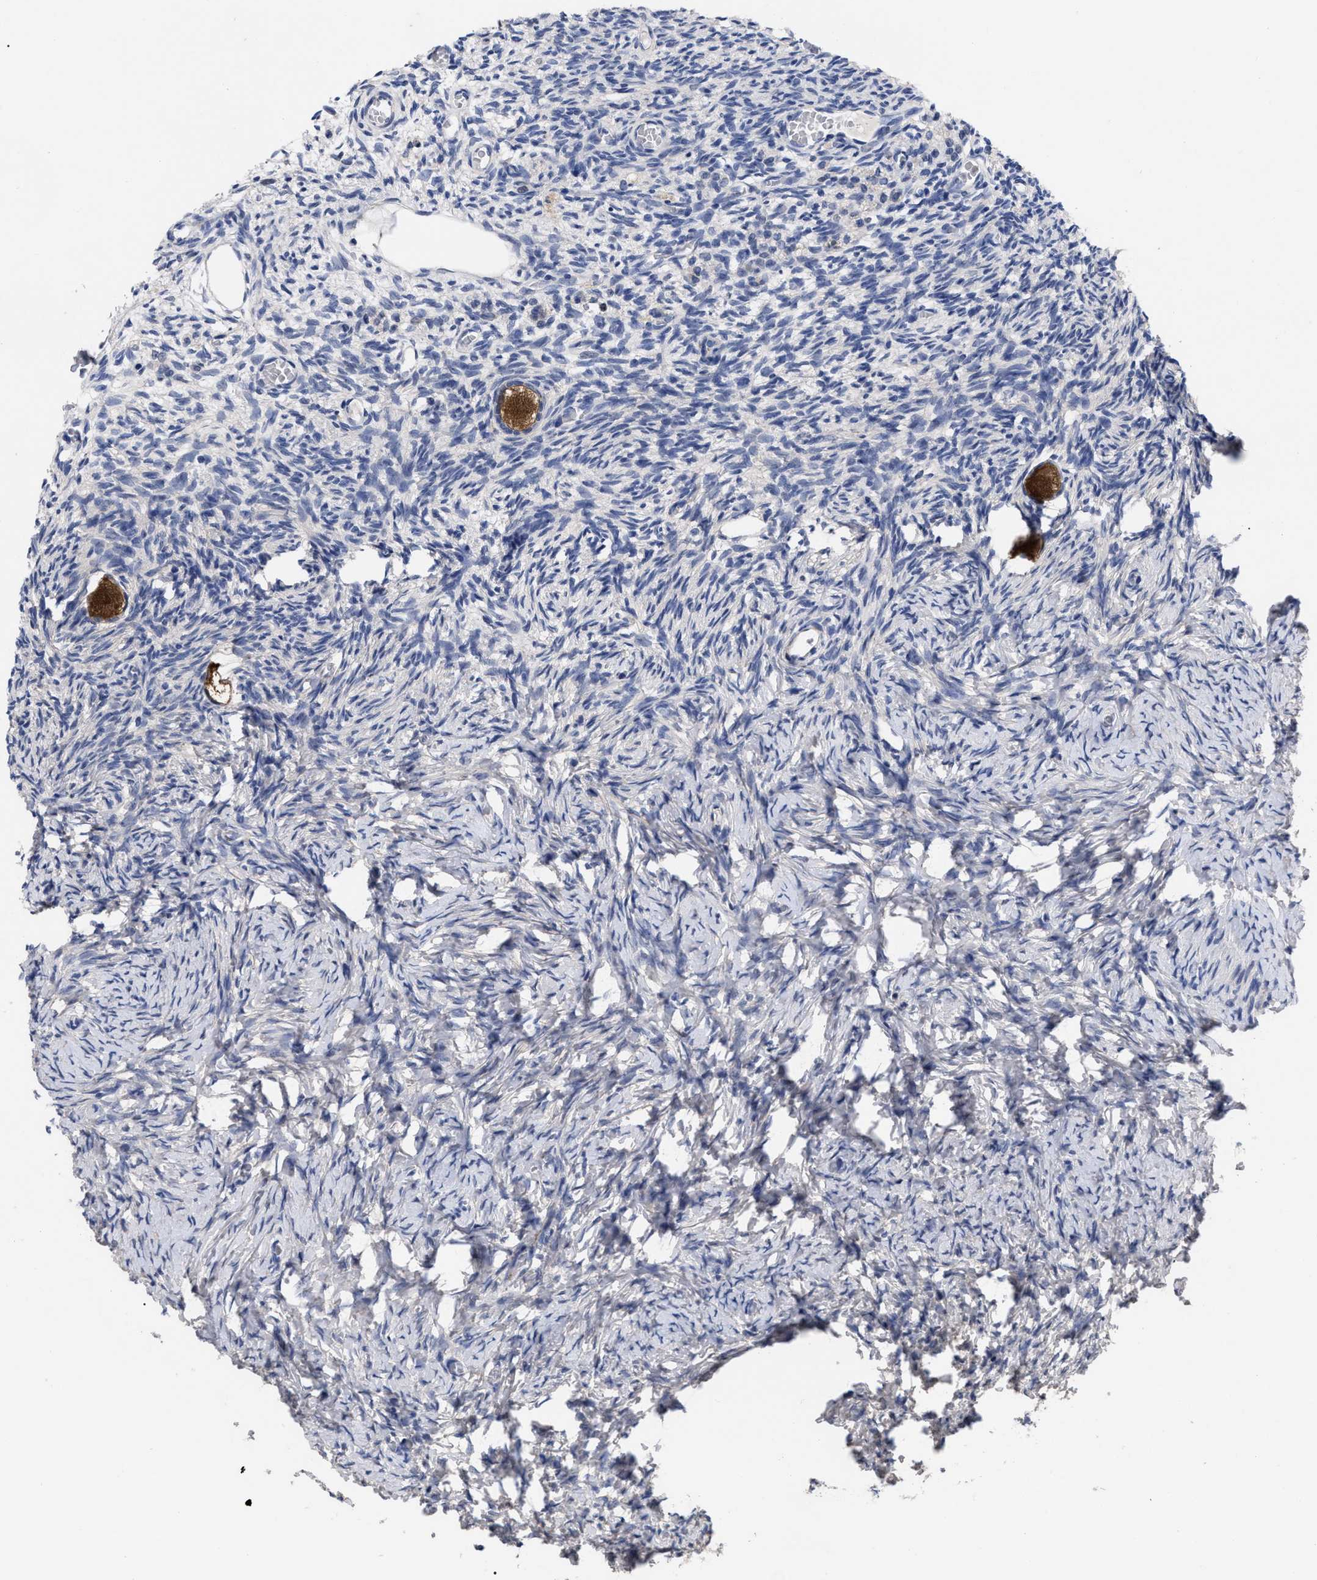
{"staining": {"intensity": "strong", "quantity": ">75%", "location": "cytoplasmic/membranous"}, "tissue": "ovary", "cell_type": "Follicle cells", "image_type": "normal", "snomed": [{"axis": "morphology", "description": "Normal tissue, NOS"}, {"axis": "topography", "description": "Ovary"}], "caption": "Ovary was stained to show a protein in brown. There is high levels of strong cytoplasmic/membranous expression in about >75% of follicle cells. Using DAB (3,3'-diaminobenzidine) (brown) and hematoxylin (blue) stains, captured at high magnification using brightfield microscopy.", "gene": "CCN5", "patient": {"sex": "female", "age": 27}}